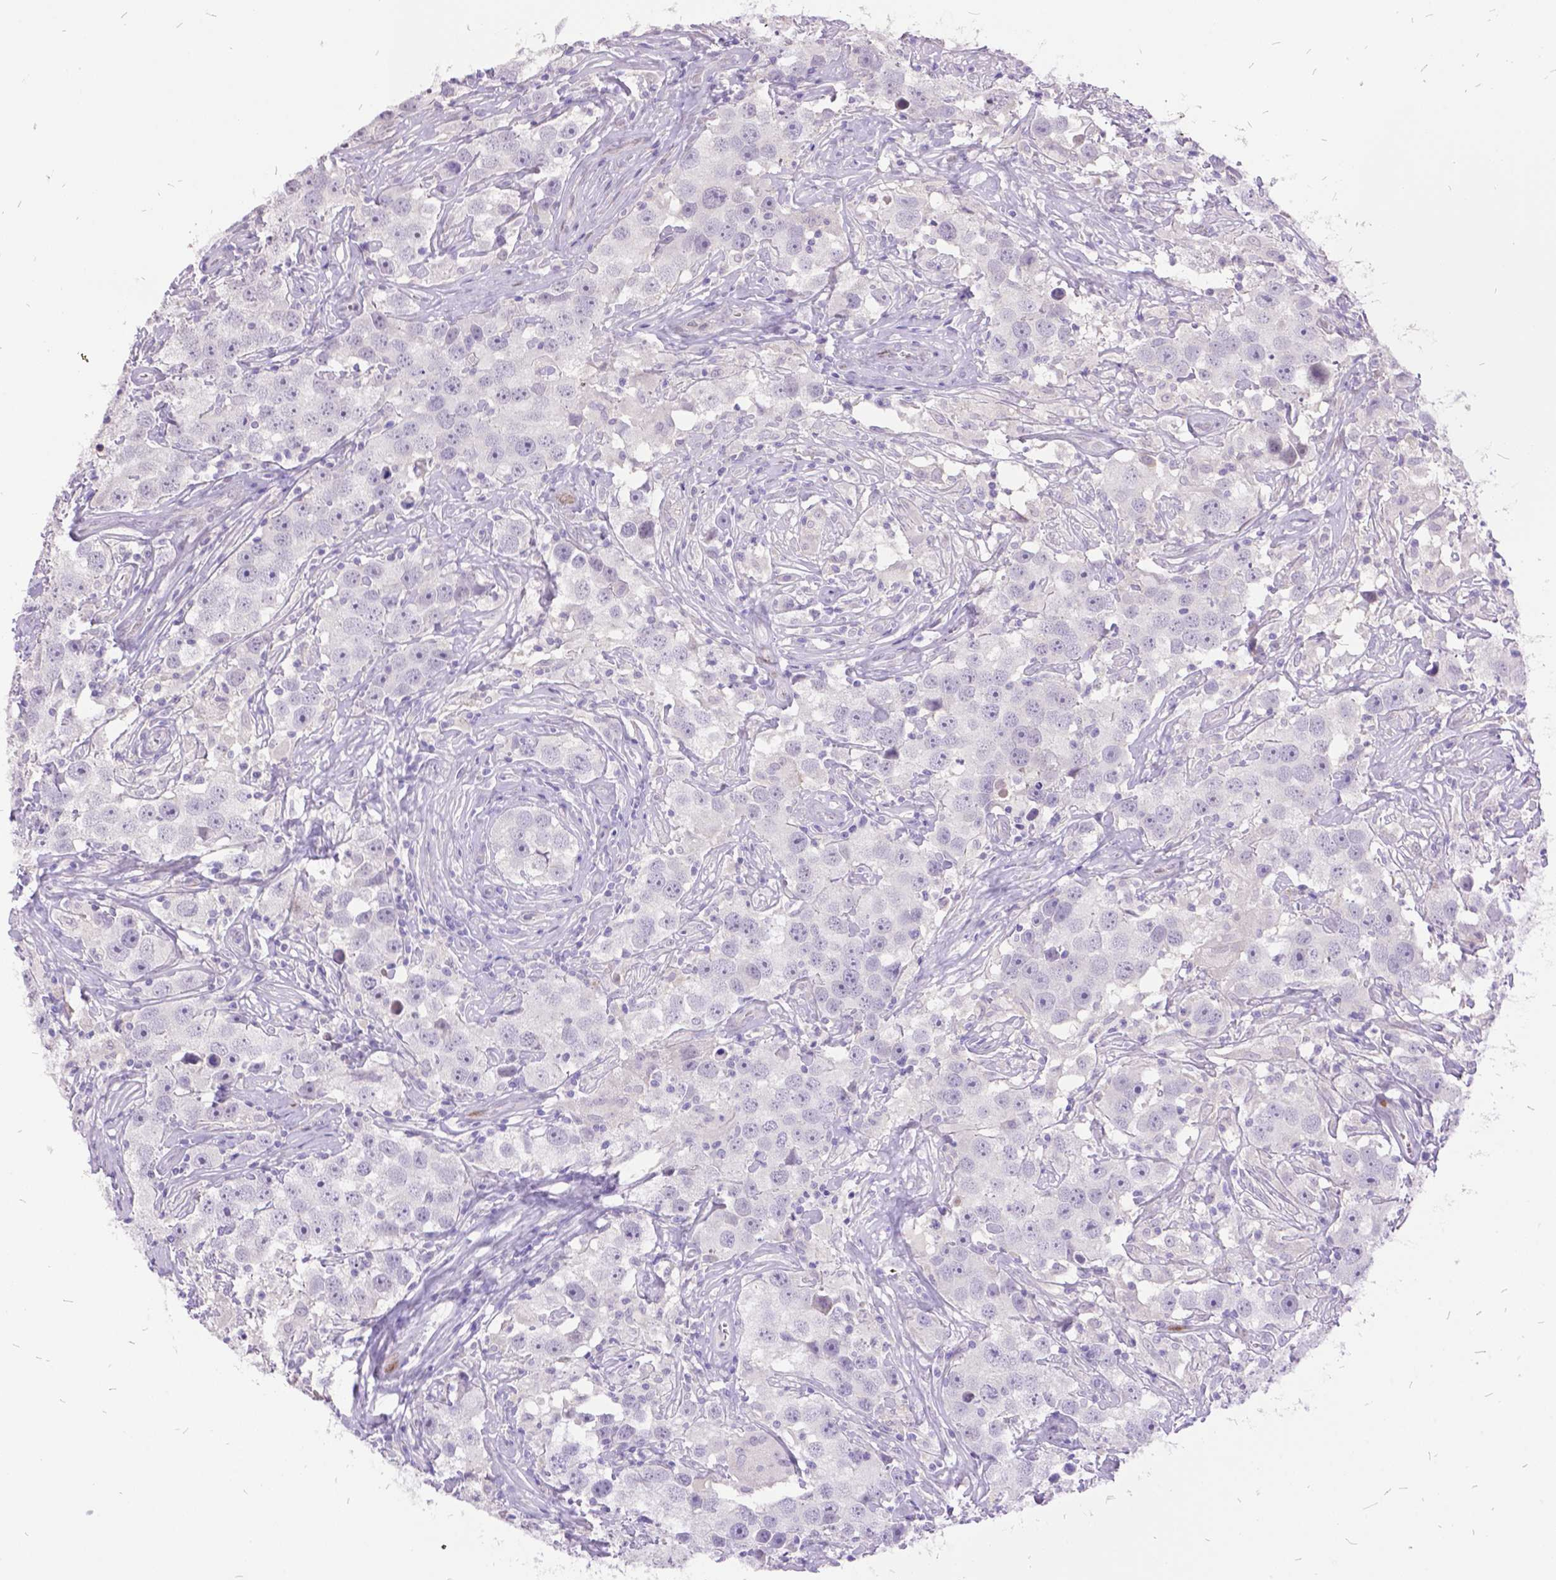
{"staining": {"intensity": "negative", "quantity": "none", "location": "none"}, "tissue": "testis cancer", "cell_type": "Tumor cells", "image_type": "cancer", "snomed": [{"axis": "morphology", "description": "Seminoma, NOS"}, {"axis": "topography", "description": "Testis"}], "caption": "This is an IHC histopathology image of testis seminoma. There is no positivity in tumor cells.", "gene": "ITGB6", "patient": {"sex": "male", "age": 49}}